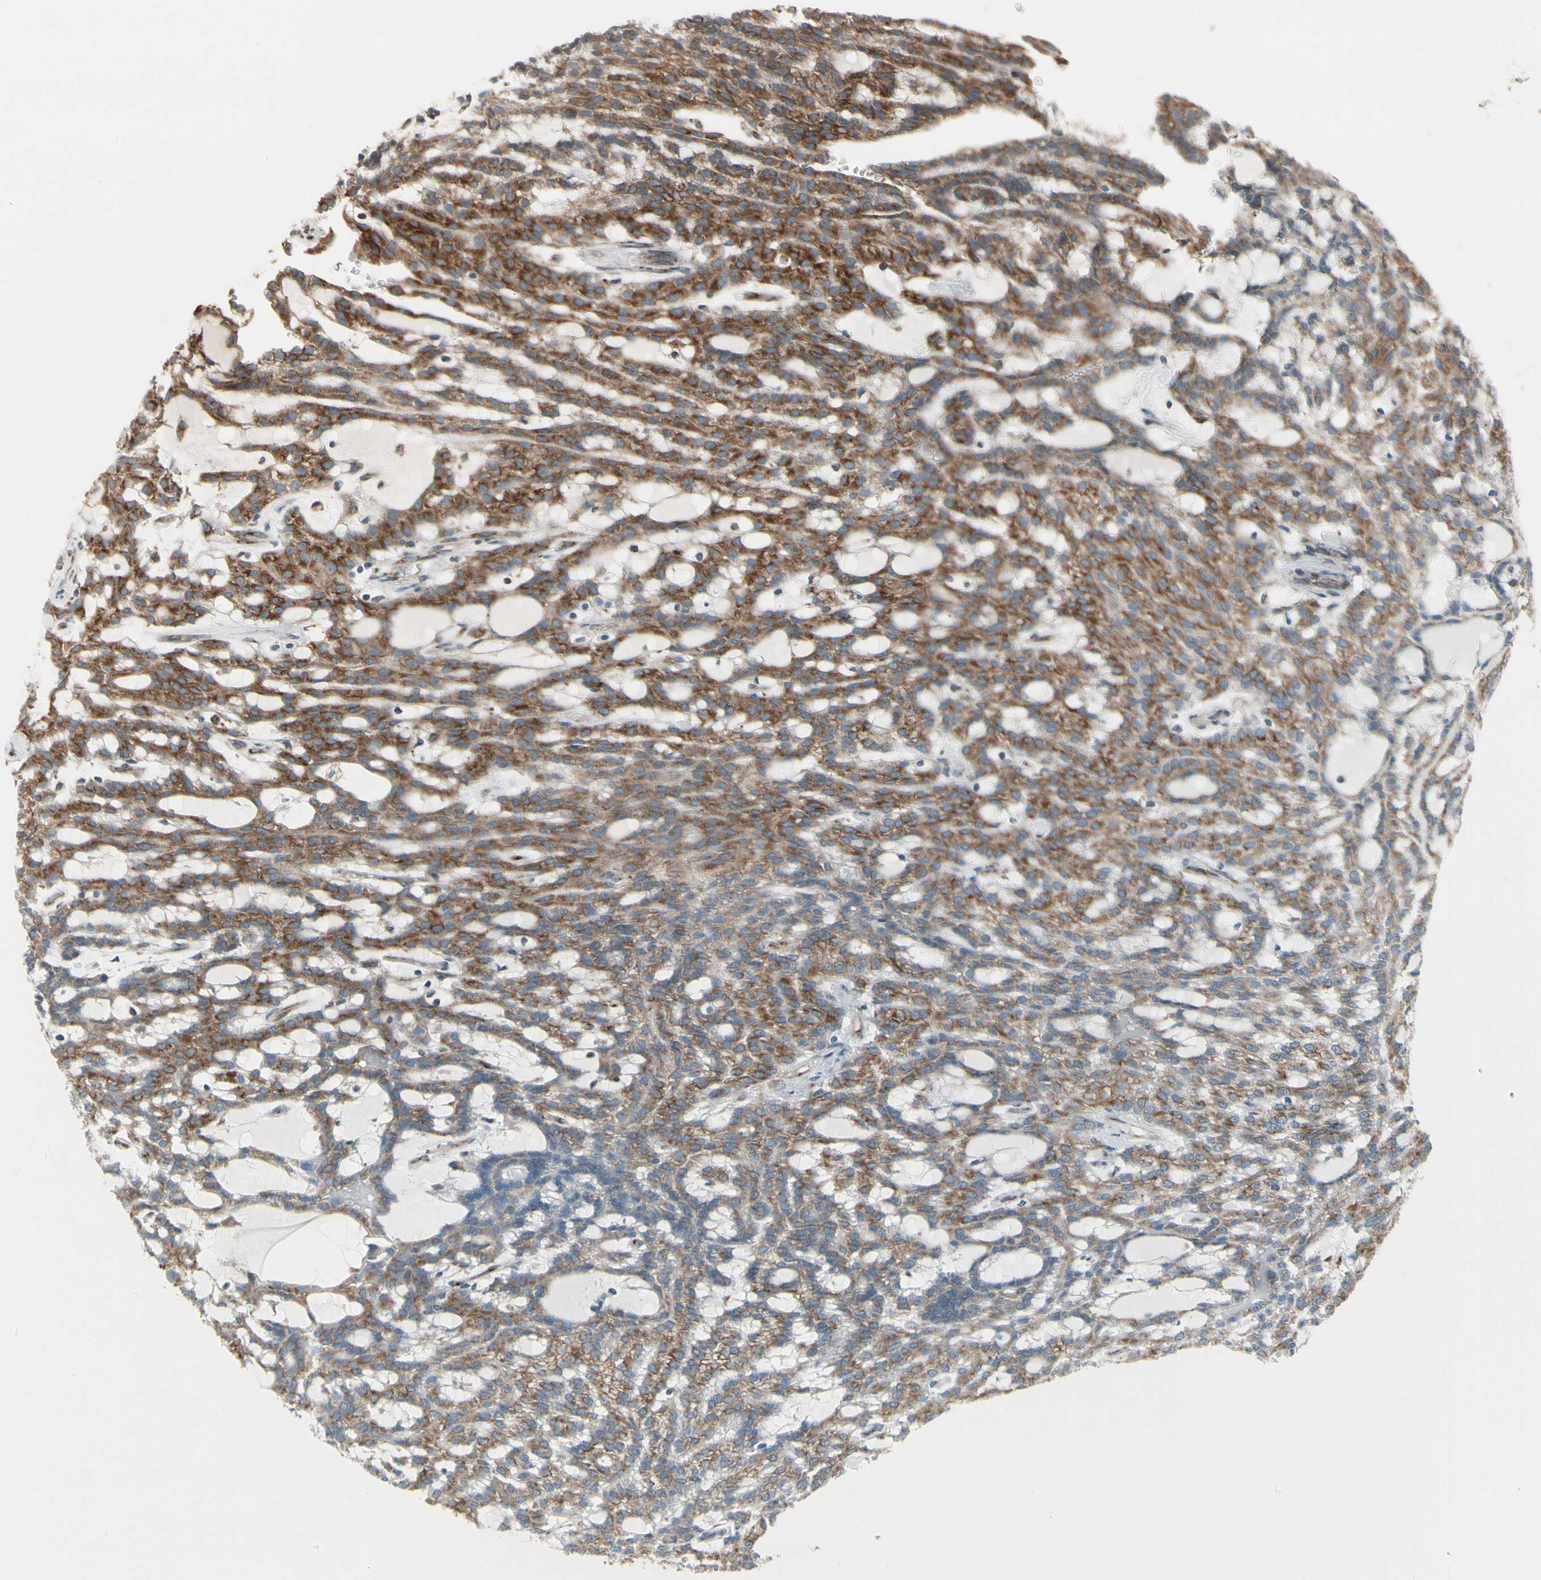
{"staining": {"intensity": "moderate", "quantity": ">75%", "location": "cytoplasmic/membranous"}, "tissue": "renal cancer", "cell_type": "Tumor cells", "image_type": "cancer", "snomed": [{"axis": "morphology", "description": "Adenocarcinoma, NOS"}, {"axis": "topography", "description": "Kidney"}], "caption": "Renal cancer (adenocarcinoma) tissue demonstrates moderate cytoplasmic/membranous expression in about >75% of tumor cells, visualized by immunohistochemistry. Using DAB (3,3'-diaminobenzidine) (brown) and hematoxylin (blue) stains, captured at high magnification using brightfield microscopy.", "gene": "FNDC3A", "patient": {"sex": "male", "age": 63}}